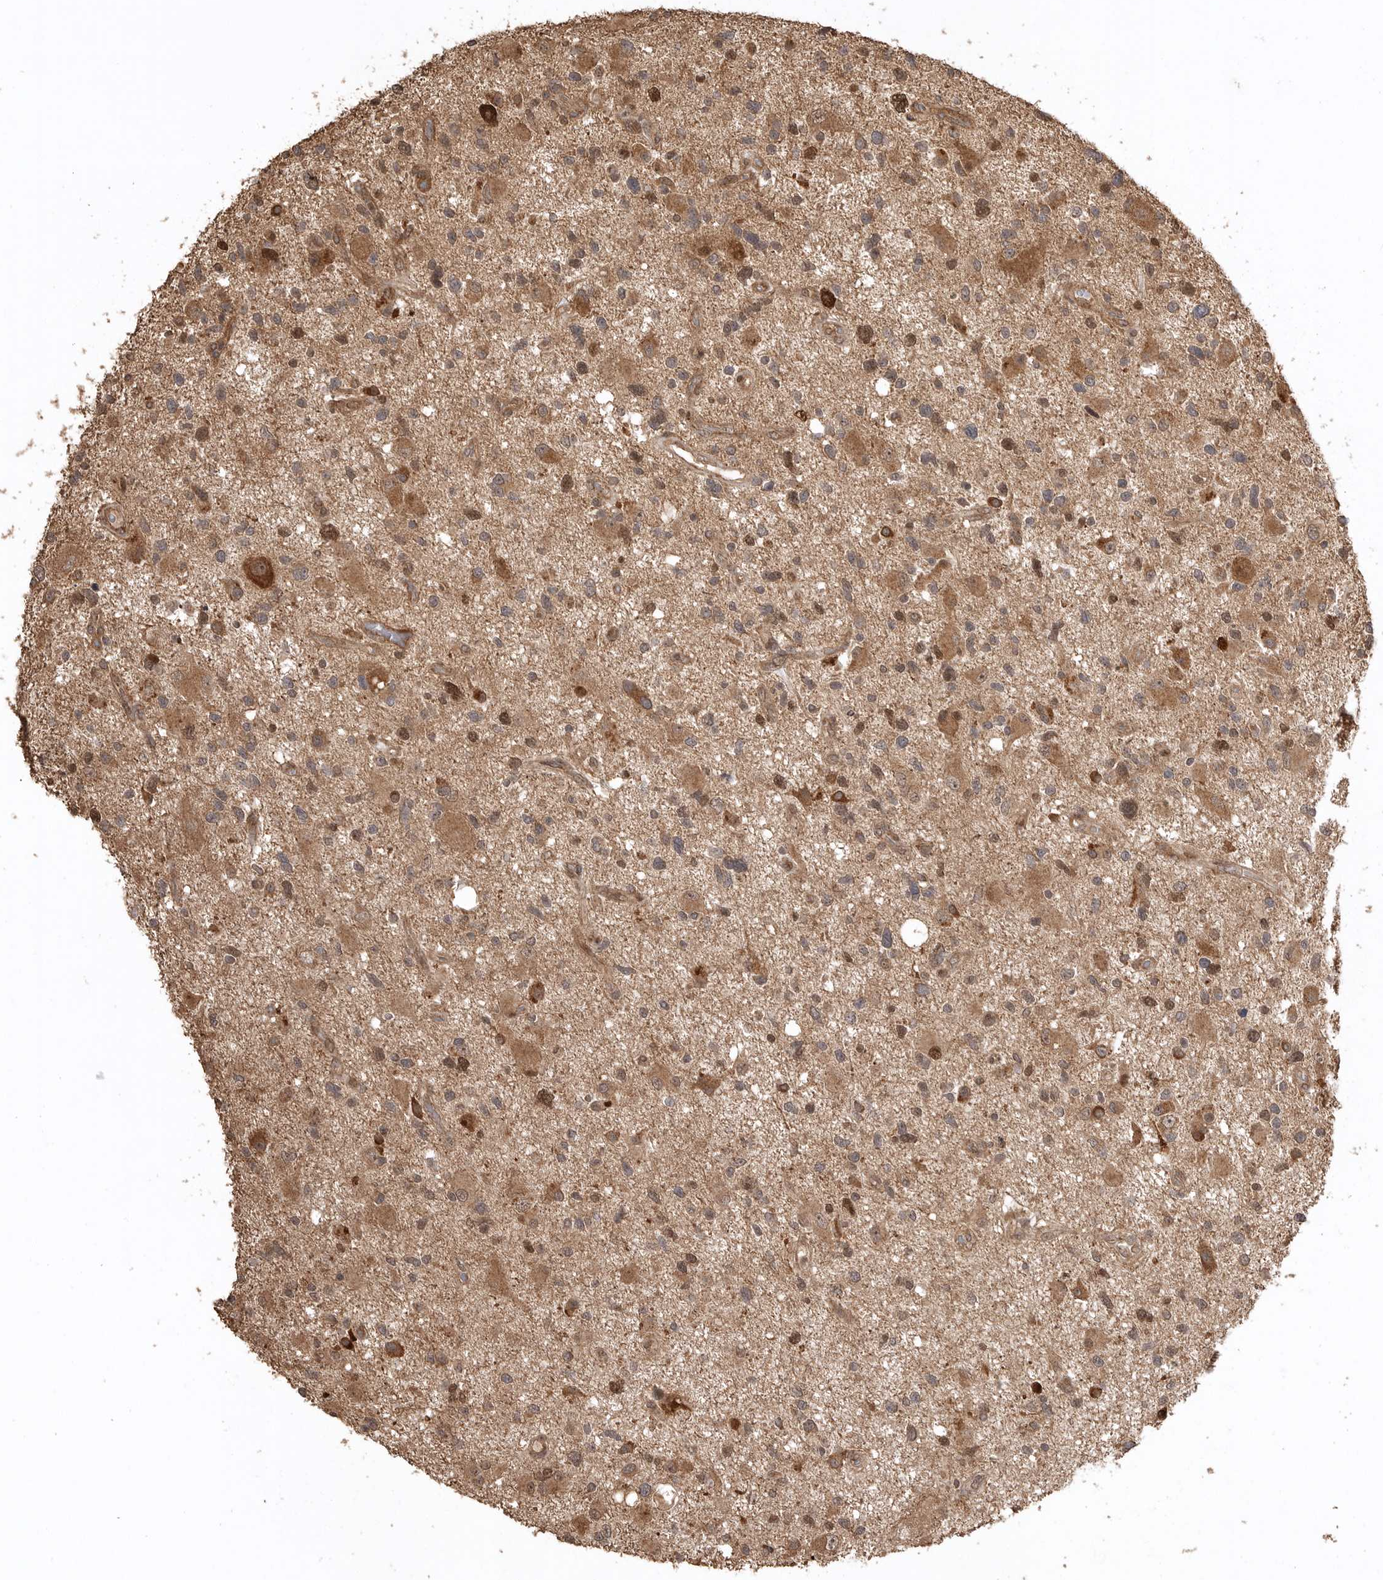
{"staining": {"intensity": "moderate", "quantity": ">75%", "location": "cytoplasmic/membranous"}, "tissue": "glioma", "cell_type": "Tumor cells", "image_type": "cancer", "snomed": [{"axis": "morphology", "description": "Glioma, malignant, High grade"}, {"axis": "topography", "description": "Brain"}], "caption": "High-grade glioma (malignant) stained with DAB (3,3'-diaminobenzidine) immunohistochemistry demonstrates medium levels of moderate cytoplasmic/membranous staining in about >75% of tumor cells. (DAB (3,3'-diaminobenzidine) IHC, brown staining for protein, blue staining for nuclei).", "gene": "BOC", "patient": {"sex": "male", "age": 33}}